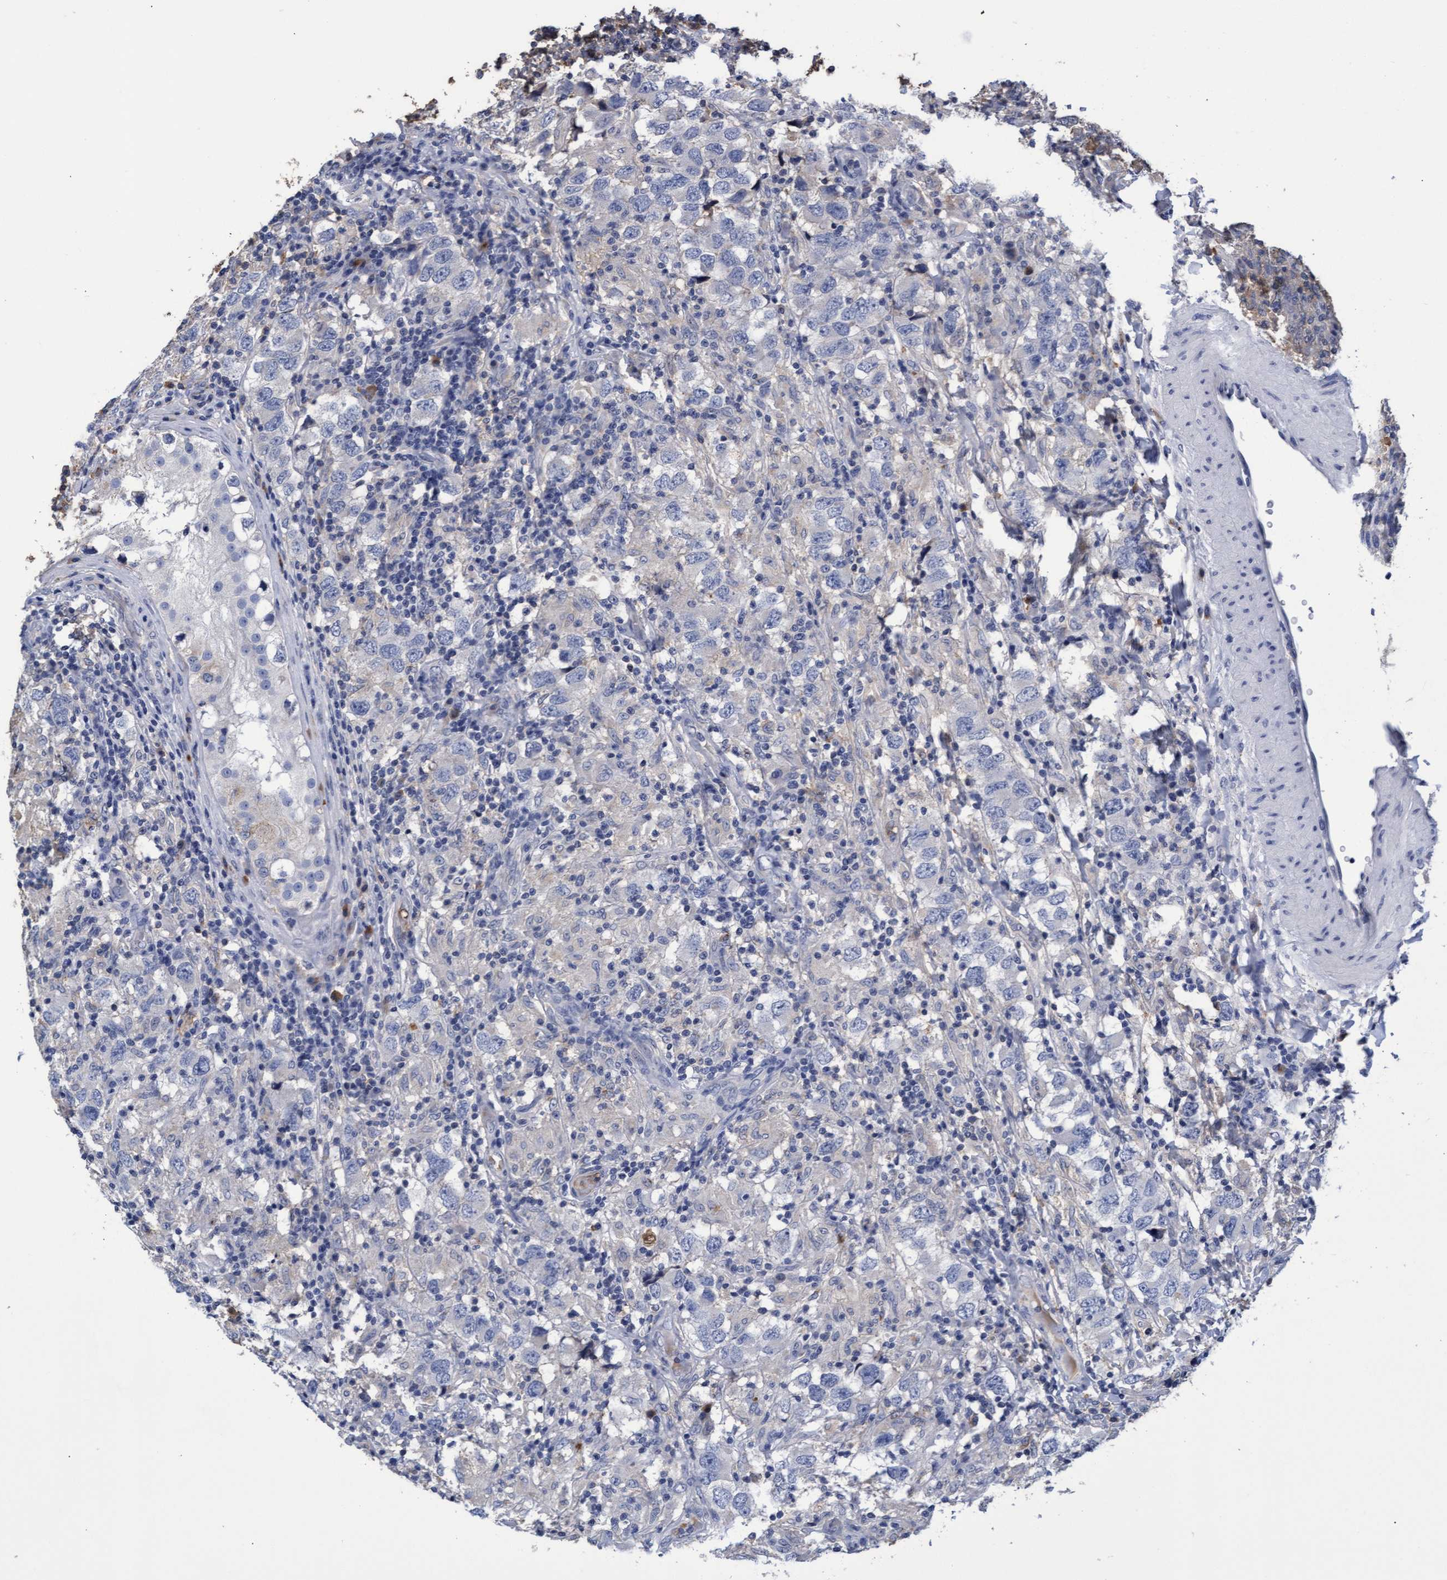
{"staining": {"intensity": "negative", "quantity": "none", "location": "none"}, "tissue": "testis cancer", "cell_type": "Tumor cells", "image_type": "cancer", "snomed": [{"axis": "morphology", "description": "Carcinoma, Embryonal, NOS"}, {"axis": "topography", "description": "Testis"}], "caption": "Immunohistochemistry of human testis cancer (embryonal carcinoma) demonstrates no staining in tumor cells.", "gene": "GPR39", "patient": {"sex": "male", "age": 21}}